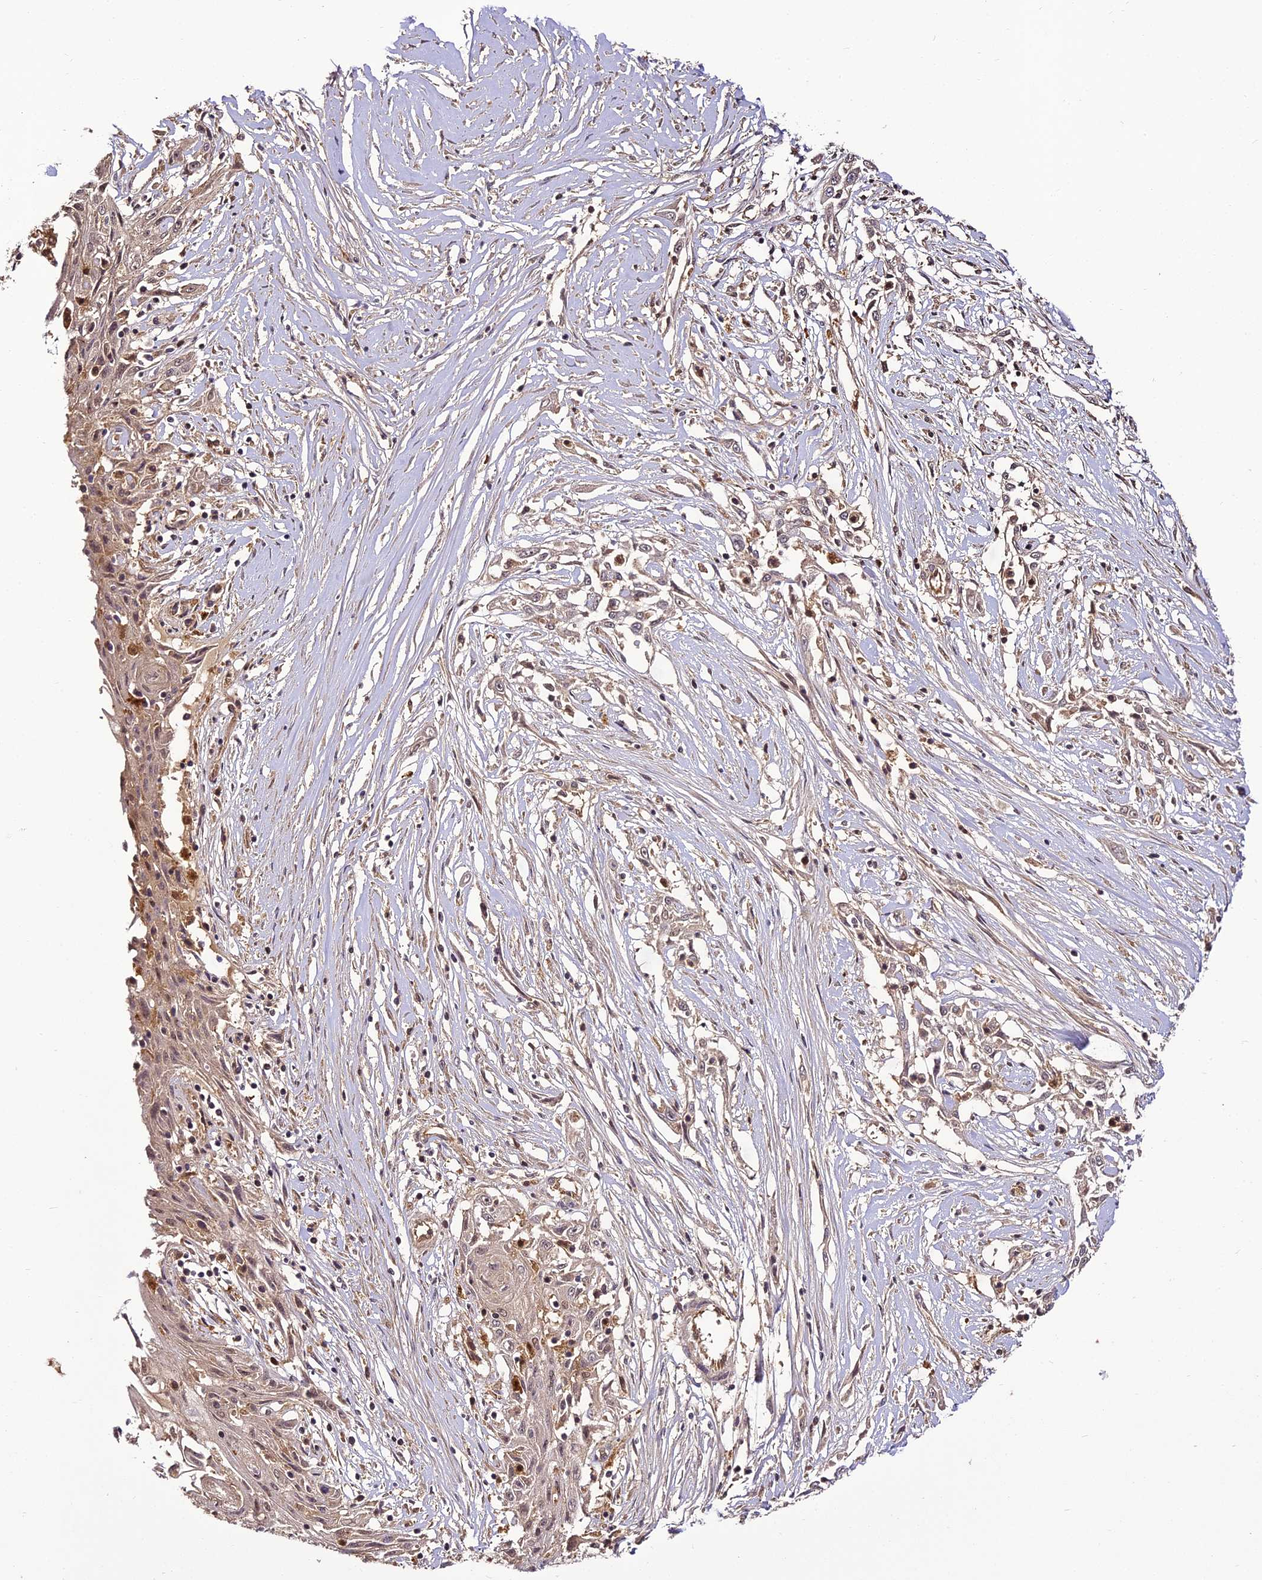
{"staining": {"intensity": "negative", "quantity": "none", "location": "none"}, "tissue": "skin cancer", "cell_type": "Tumor cells", "image_type": "cancer", "snomed": [{"axis": "morphology", "description": "Squamous cell carcinoma, NOS"}, {"axis": "morphology", "description": "Squamous cell carcinoma, metastatic, NOS"}, {"axis": "topography", "description": "Skin"}, {"axis": "topography", "description": "Lymph node"}], "caption": "This image is of metastatic squamous cell carcinoma (skin) stained with IHC to label a protein in brown with the nuclei are counter-stained blue. There is no positivity in tumor cells. (Brightfield microscopy of DAB IHC at high magnification).", "gene": "BCDIN3D", "patient": {"sex": "male", "age": 75}}